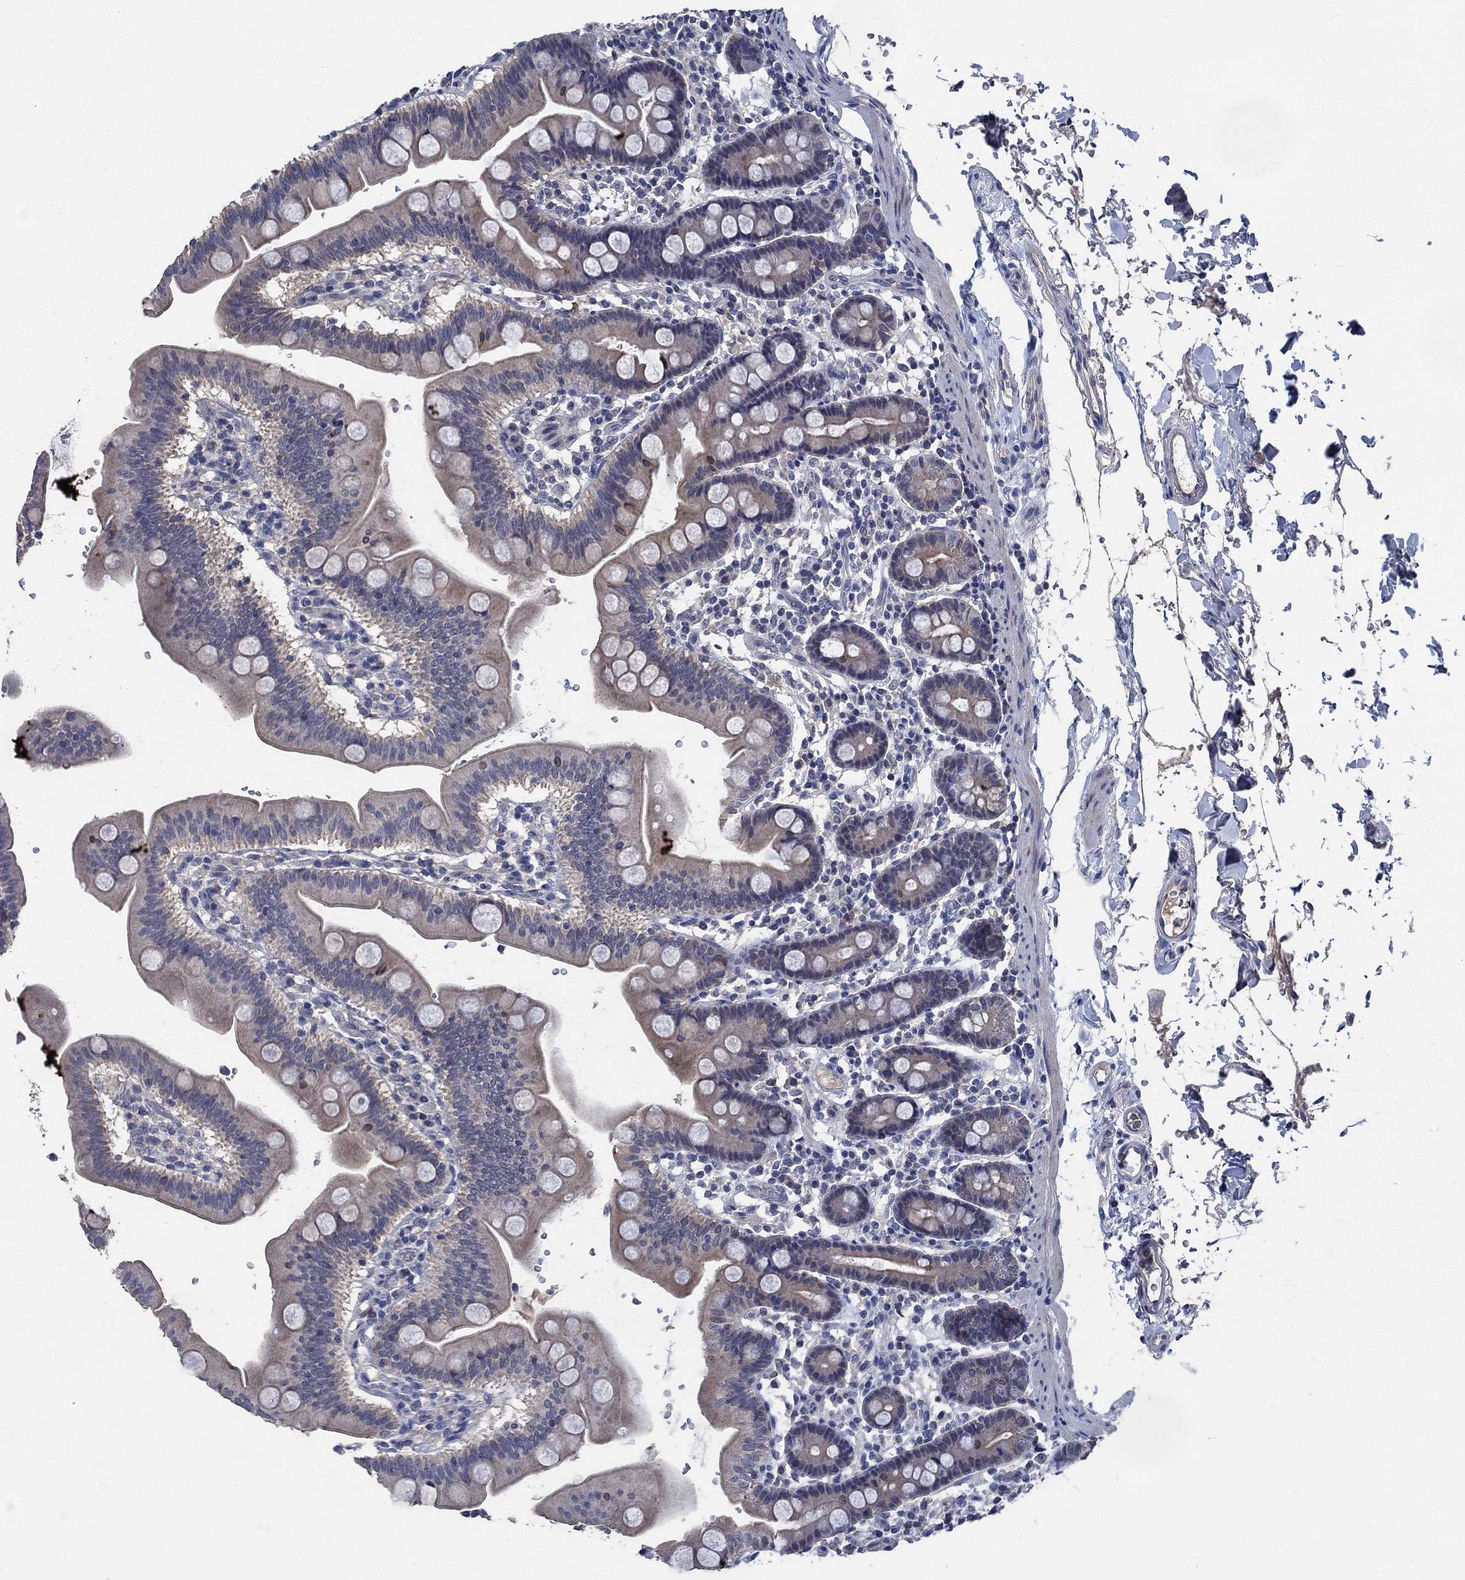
{"staining": {"intensity": "weak", "quantity": "<25%", "location": "cytoplasmic/membranous"}, "tissue": "duodenum", "cell_type": "Glandular cells", "image_type": "normal", "snomed": [{"axis": "morphology", "description": "Normal tissue, NOS"}, {"axis": "topography", "description": "Duodenum"}], "caption": "The immunohistochemistry photomicrograph has no significant staining in glandular cells of duodenum. (DAB IHC with hematoxylin counter stain).", "gene": "OBSCN", "patient": {"sex": "male", "age": 59}}